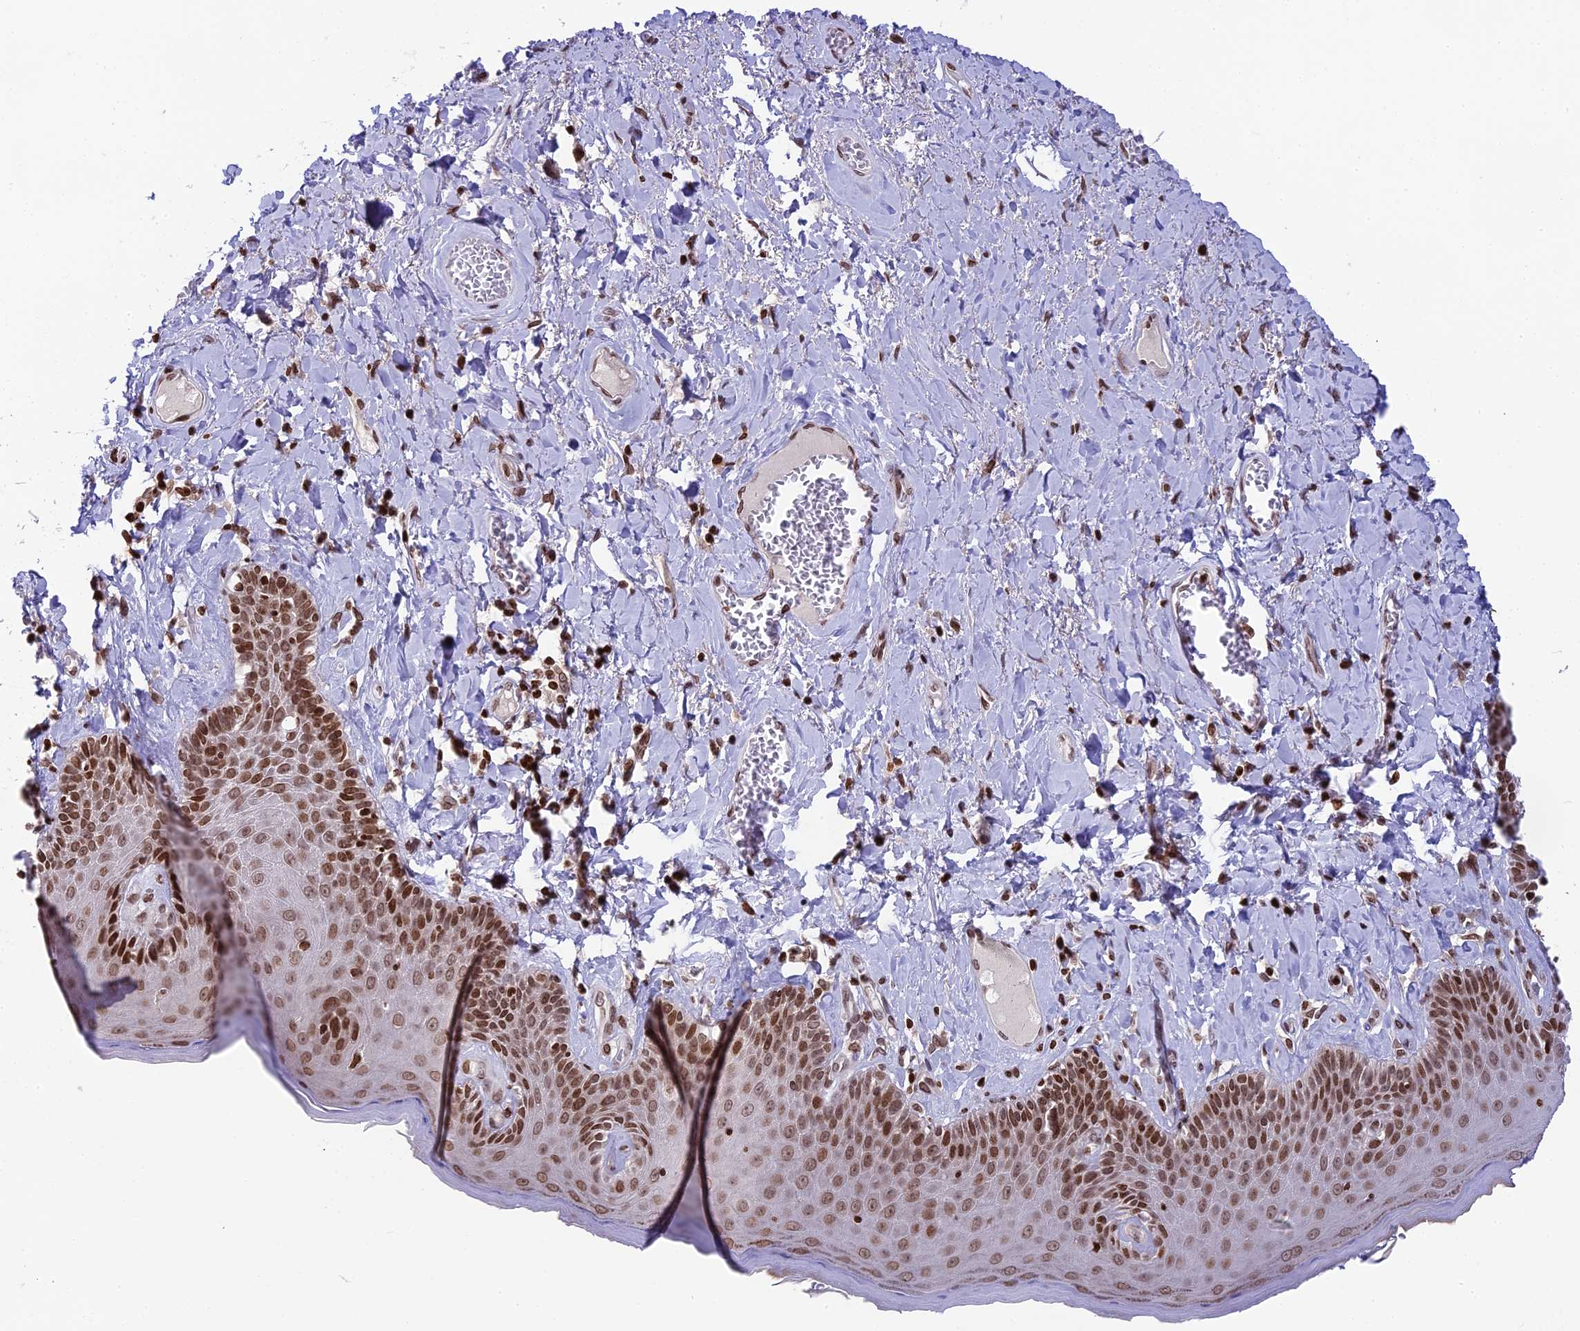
{"staining": {"intensity": "strong", "quantity": ">75%", "location": "nuclear"}, "tissue": "skin", "cell_type": "Epidermal cells", "image_type": "normal", "snomed": [{"axis": "morphology", "description": "Normal tissue, NOS"}, {"axis": "topography", "description": "Anal"}], "caption": "Immunohistochemistry of normal human skin demonstrates high levels of strong nuclear staining in about >75% of epidermal cells.", "gene": "TET2", "patient": {"sex": "male", "age": 69}}